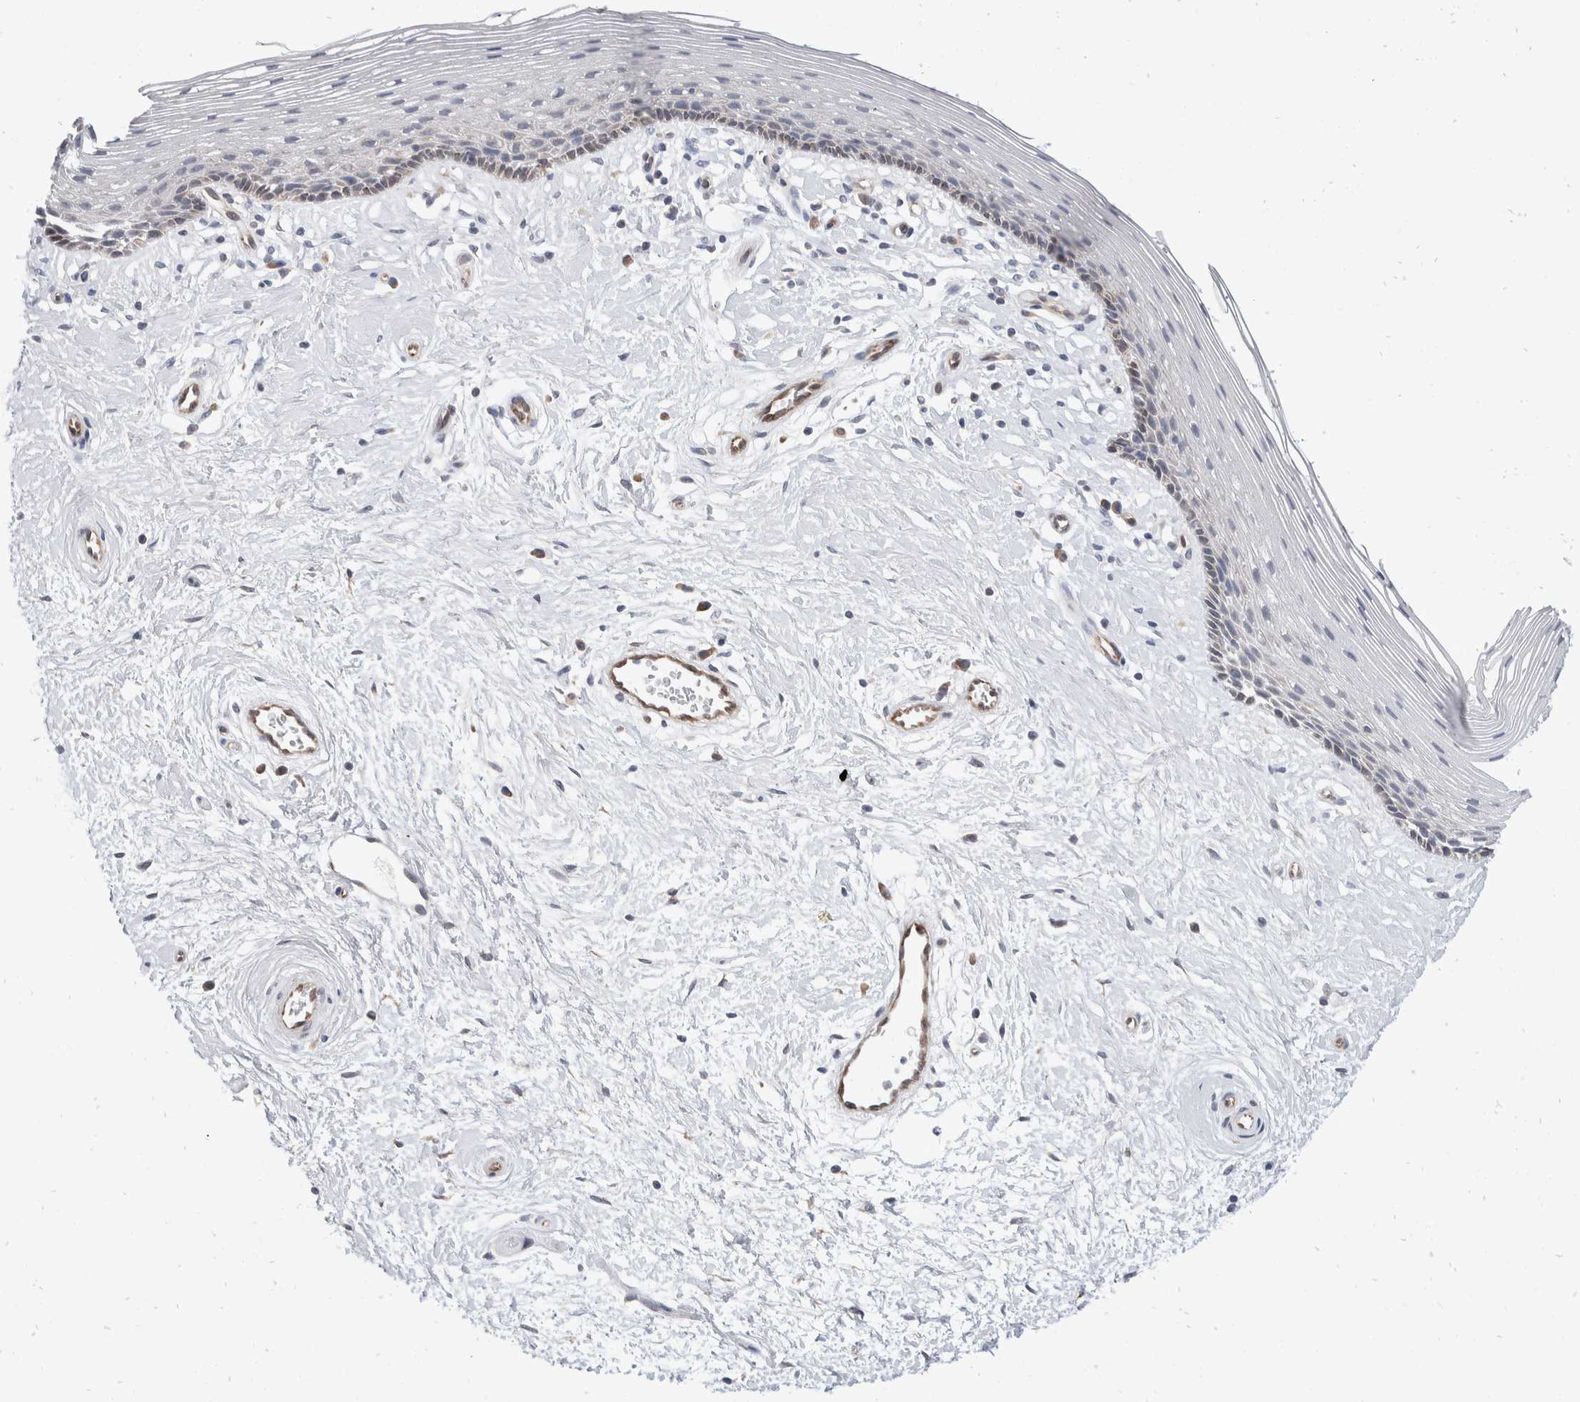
{"staining": {"intensity": "moderate", "quantity": "<25%", "location": "cytoplasmic/membranous"}, "tissue": "vagina", "cell_type": "Squamous epithelial cells", "image_type": "normal", "snomed": [{"axis": "morphology", "description": "Normal tissue, NOS"}, {"axis": "topography", "description": "Vagina"}], "caption": "An immunohistochemistry photomicrograph of normal tissue is shown. Protein staining in brown shows moderate cytoplasmic/membranous positivity in vagina within squamous epithelial cells. (DAB (3,3'-diaminobenzidine) IHC, brown staining for protein, blue staining for nuclei).", "gene": "TMEM245", "patient": {"sex": "female", "age": 46}}